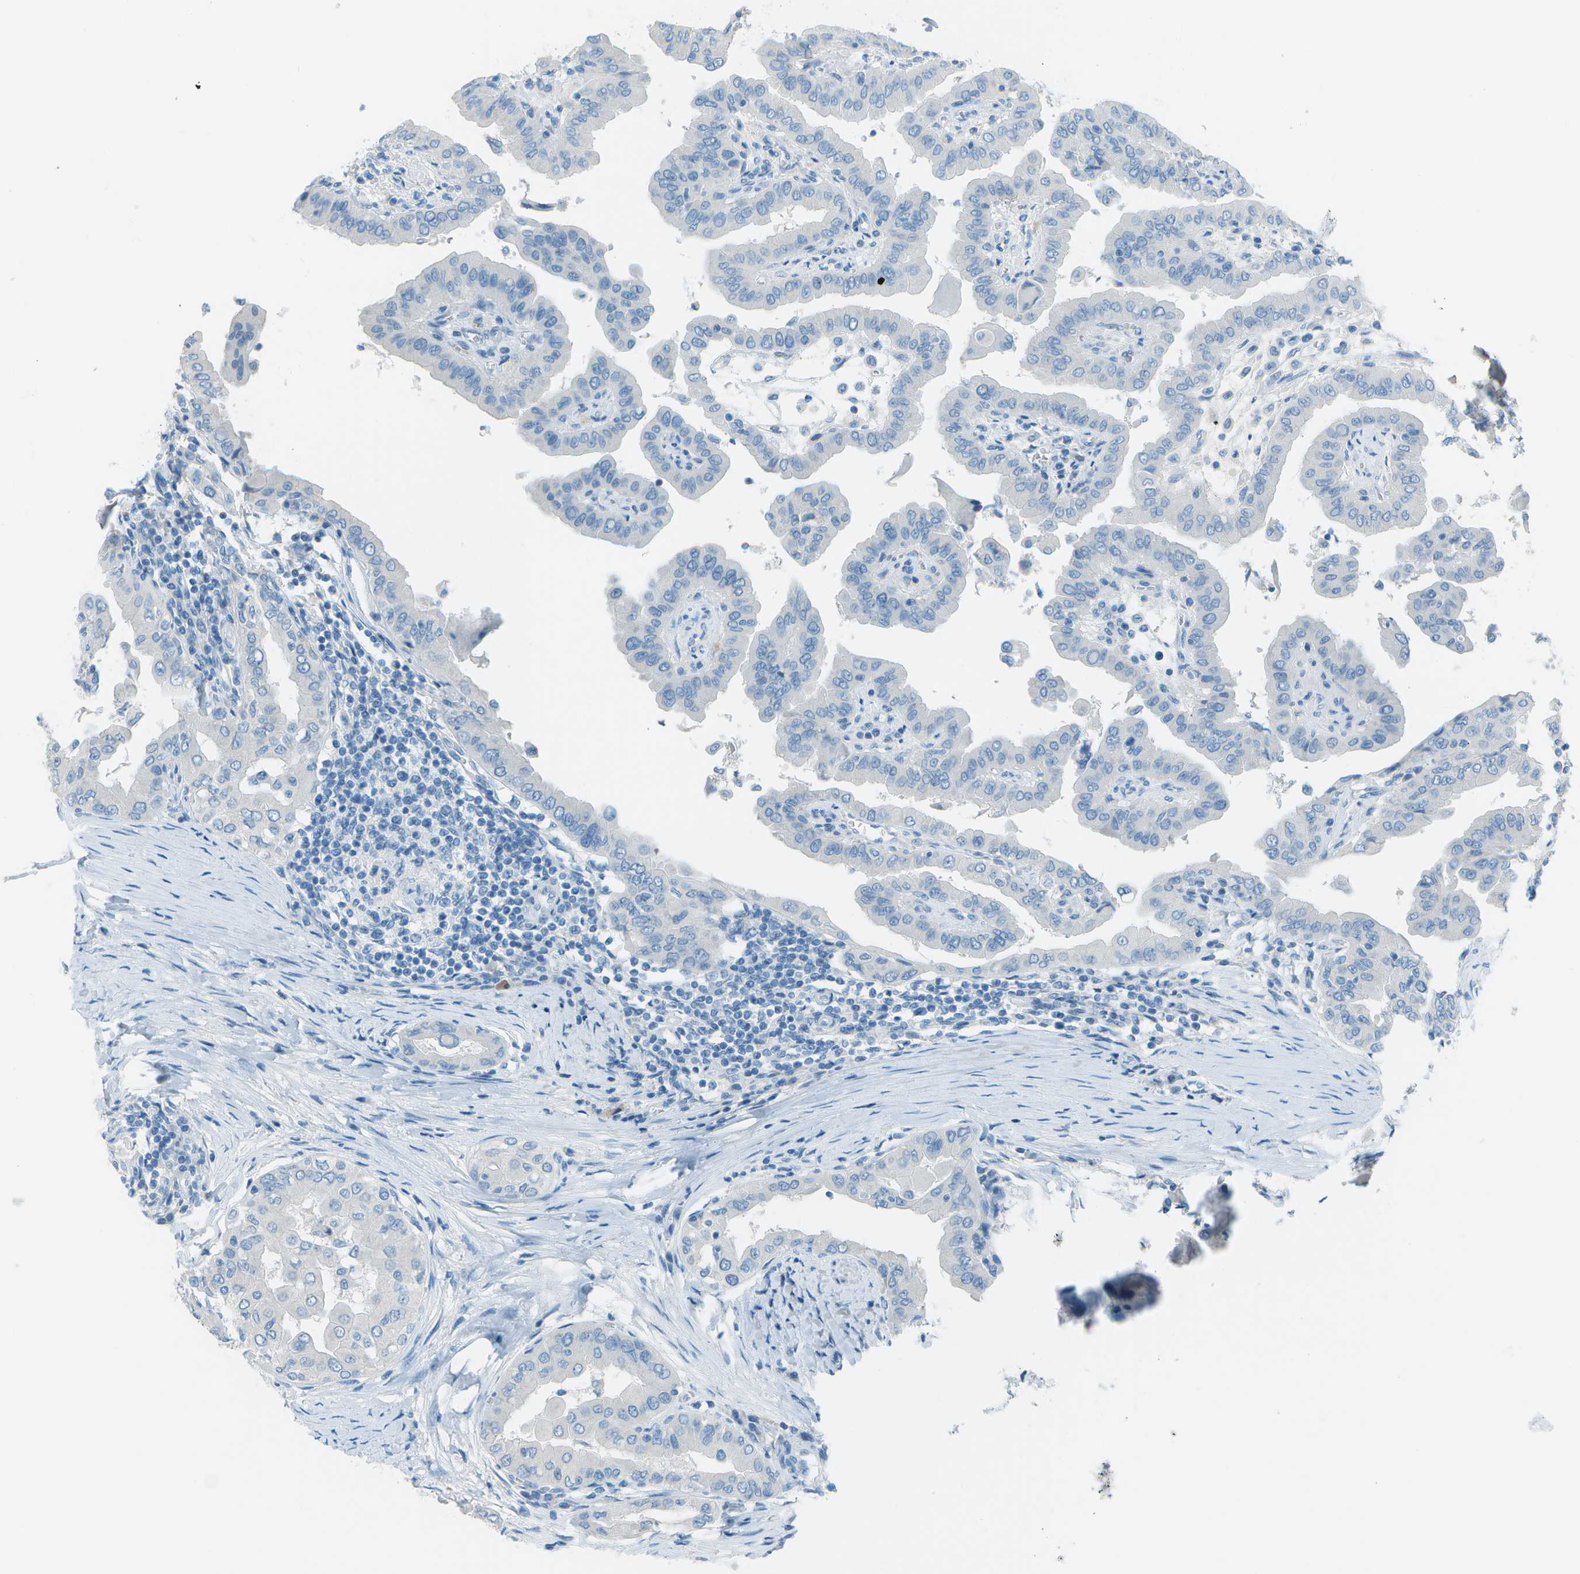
{"staining": {"intensity": "negative", "quantity": "none", "location": "none"}, "tissue": "thyroid cancer", "cell_type": "Tumor cells", "image_type": "cancer", "snomed": [{"axis": "morphology", "description": "Papillary adenocarcinoma, NOS"}, {"axis": "topography", "description": "Thyroid gland"}], "caption": "Tumor cells are negative for brown protein staining in thyroid cancer.", "gene": "FGF1", "patient": {"sex": "male", "age": 33}}